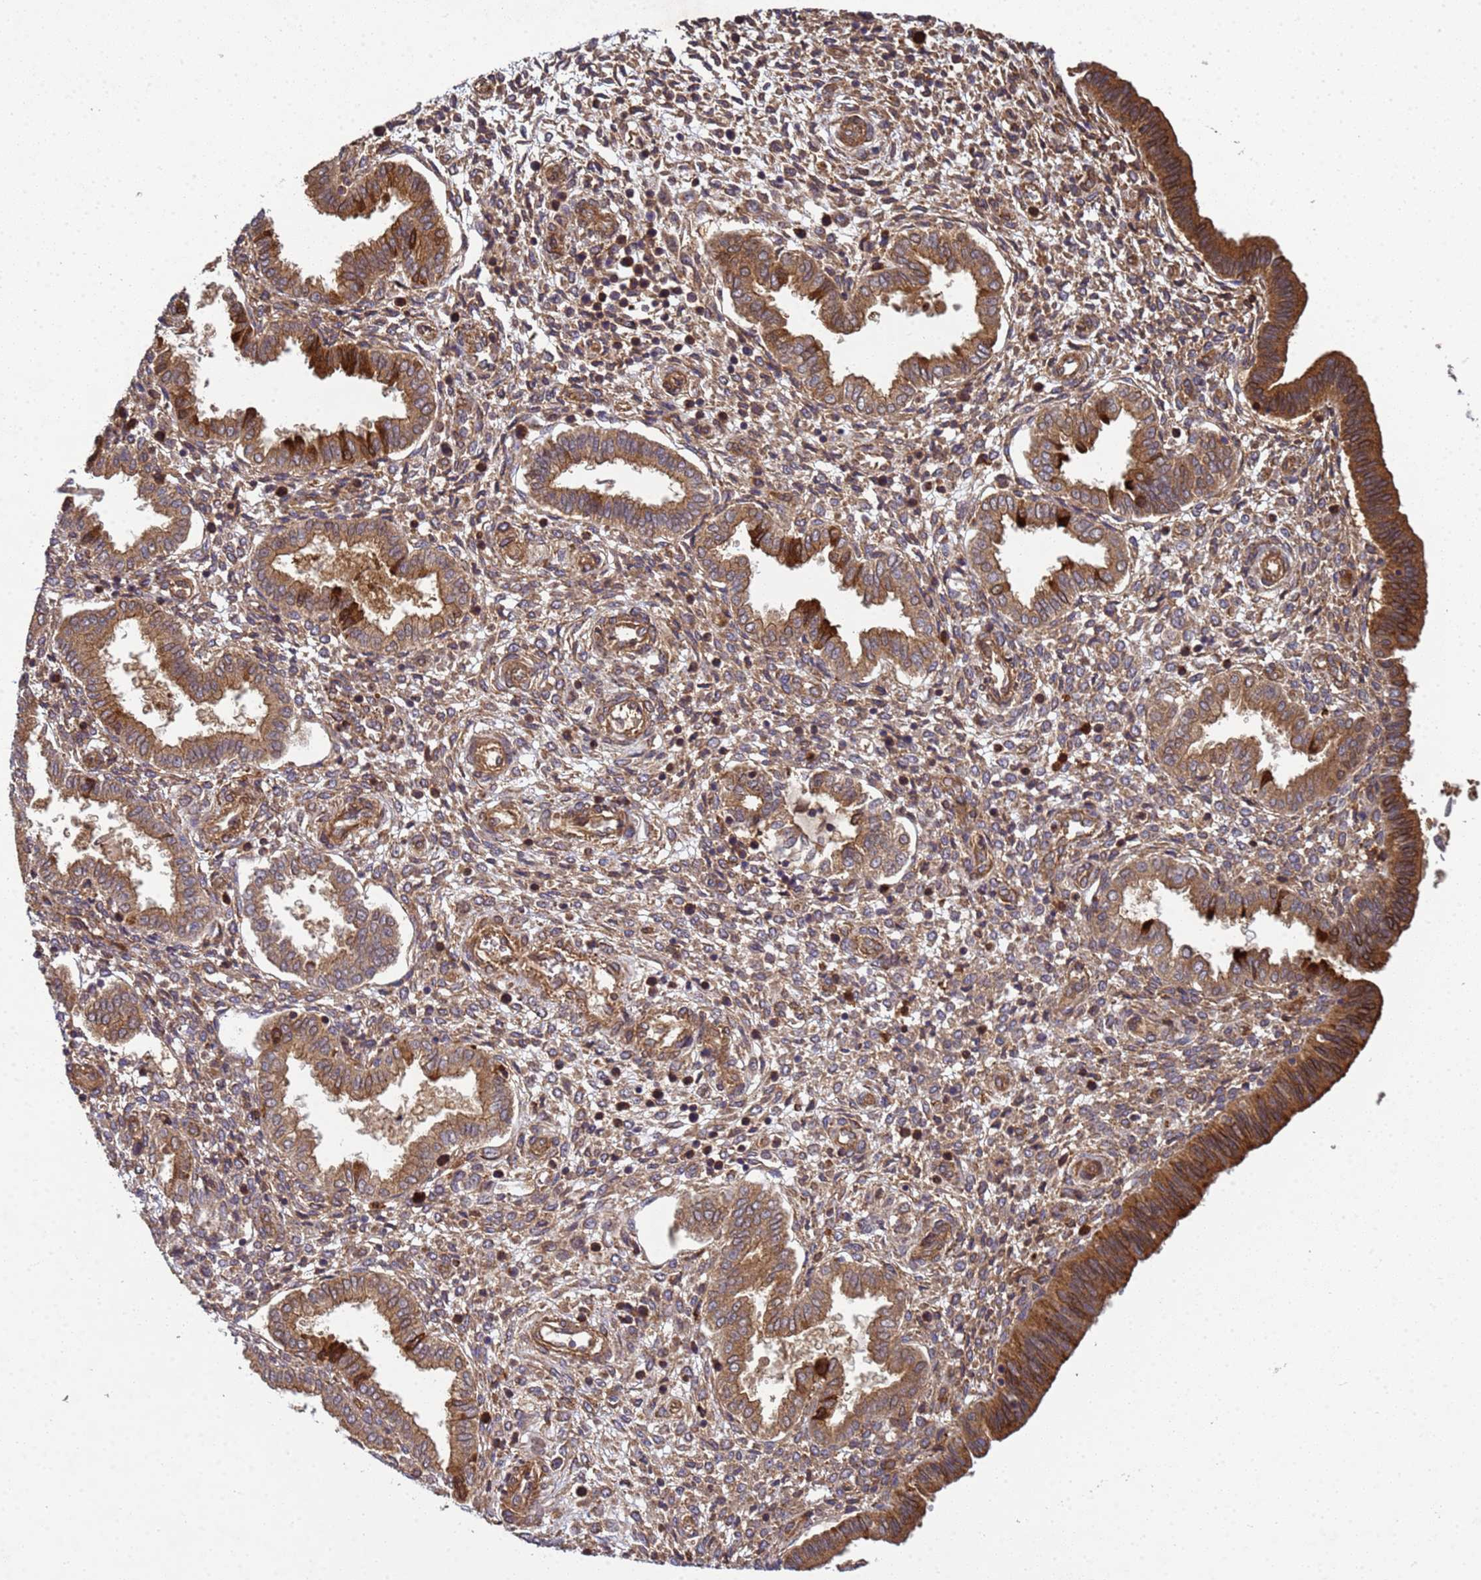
{"staining": {"intensity": "moderate", "quantity": ">75%", "location": "cytoplasmic/membranous"}, "tissue": "endometrium", "cell_type": "Cells in endometrial stroma", "image_type": "normal", "snomed": [{"axis": "morphology", "description": "Normal tissue, NOS"}, {"axis": "topography", "description": "Endometrium"}], "caption": "Cells in endometrial stroma reveal medium levels of moderate cytoplasmic/membranous expression in approximately >75% of cells in unremarkable human endometrium.", "gene": "C8orf34", "patient": {"sex": "female", "age": 24}}